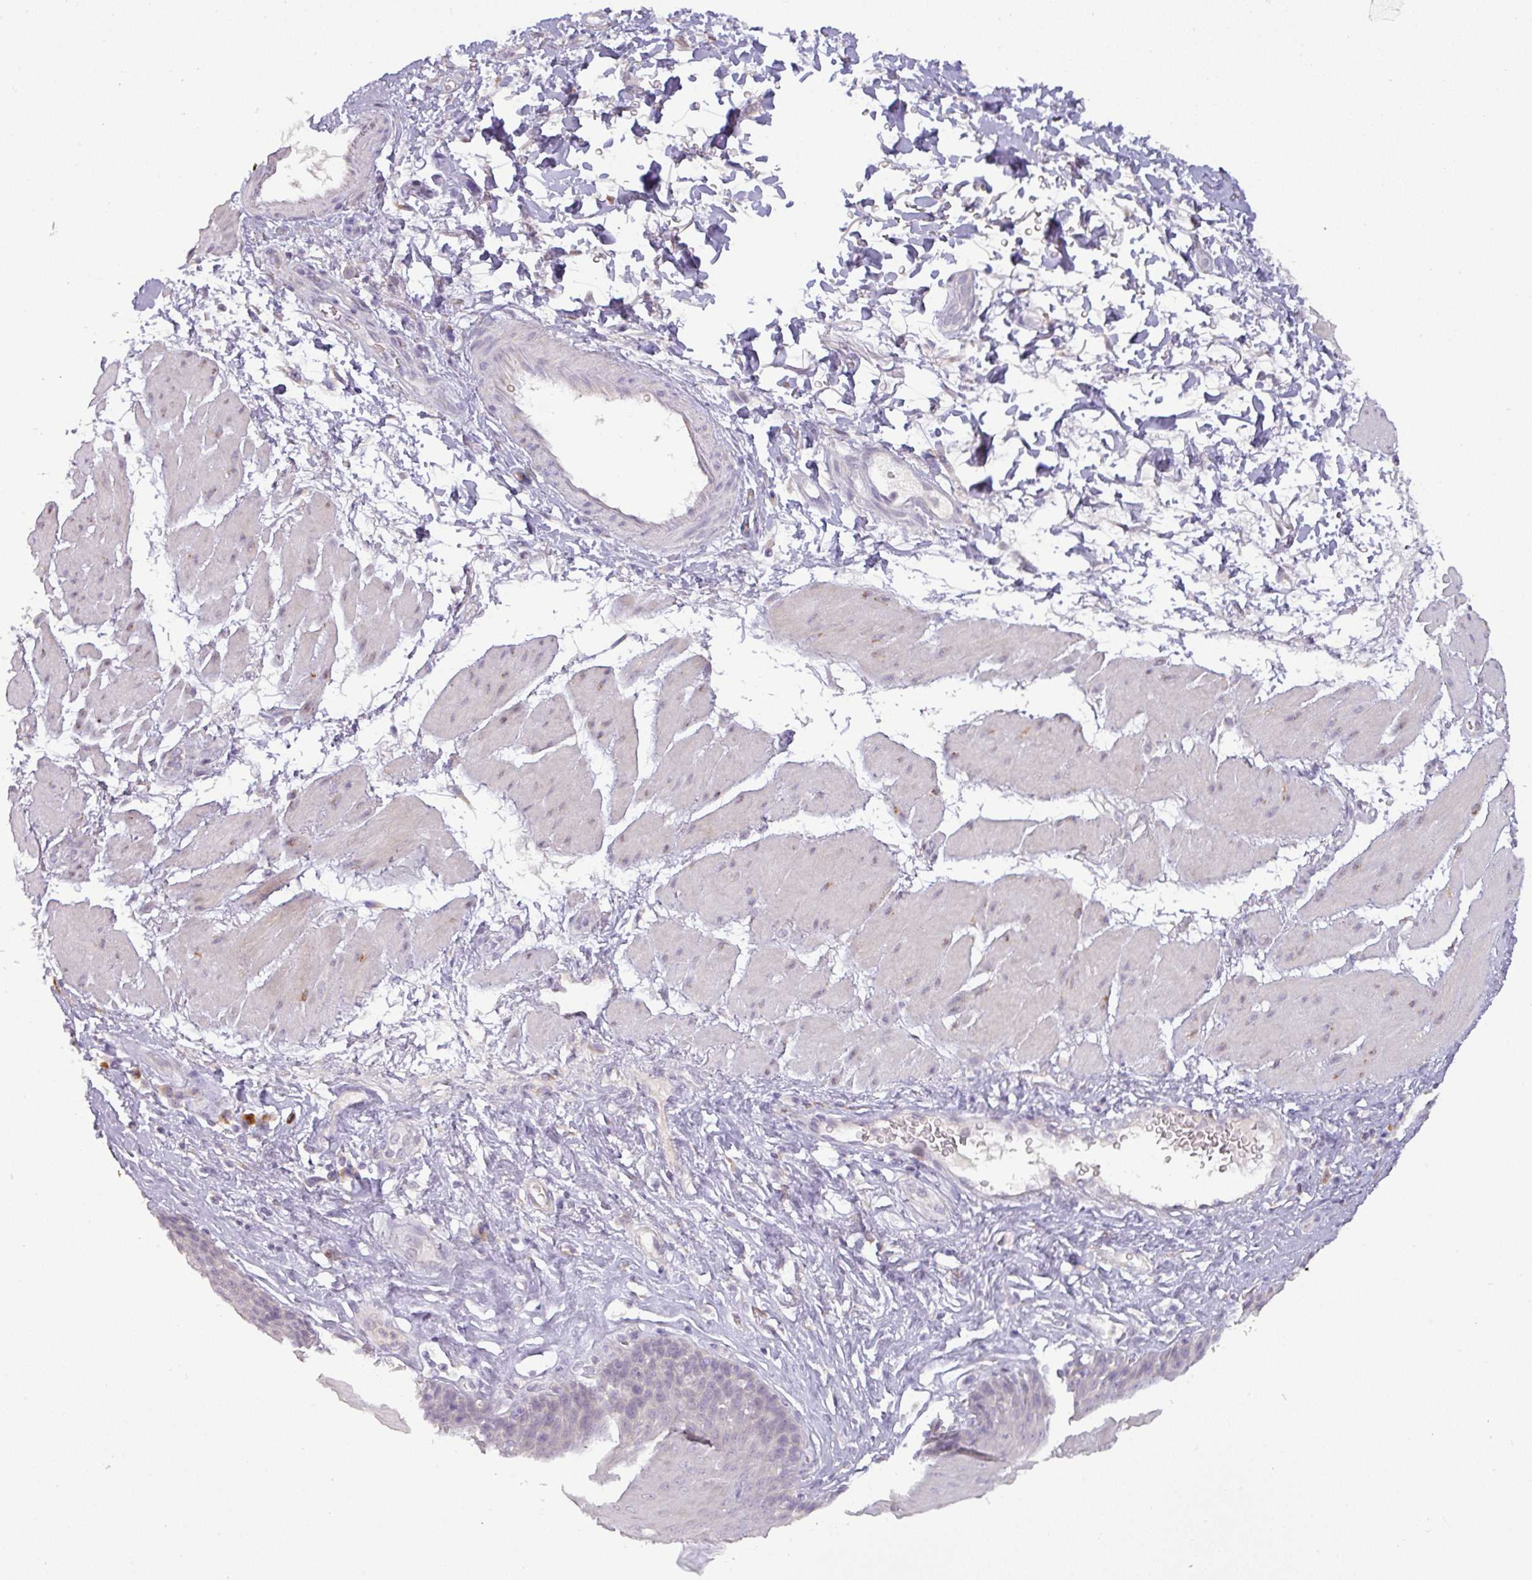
{"staining": {"intensity": "negative", "quantity": "none", "location": "none"}, "tissue": "esophagus", "cell_type": "Squamous epithelial cells", "image_type": "normal", "snomed": [{"axis": "morphology", "description": "Normal tissue, NOS"}, {"axis": "topography", "description": "Esophagus"}], "caption": "Human esophagus stained for a protein using IHC exhibits no positivity in squamous epithelial cells.", "gene": "DRD5", "patient": {"sex": "female", "age": 66}}